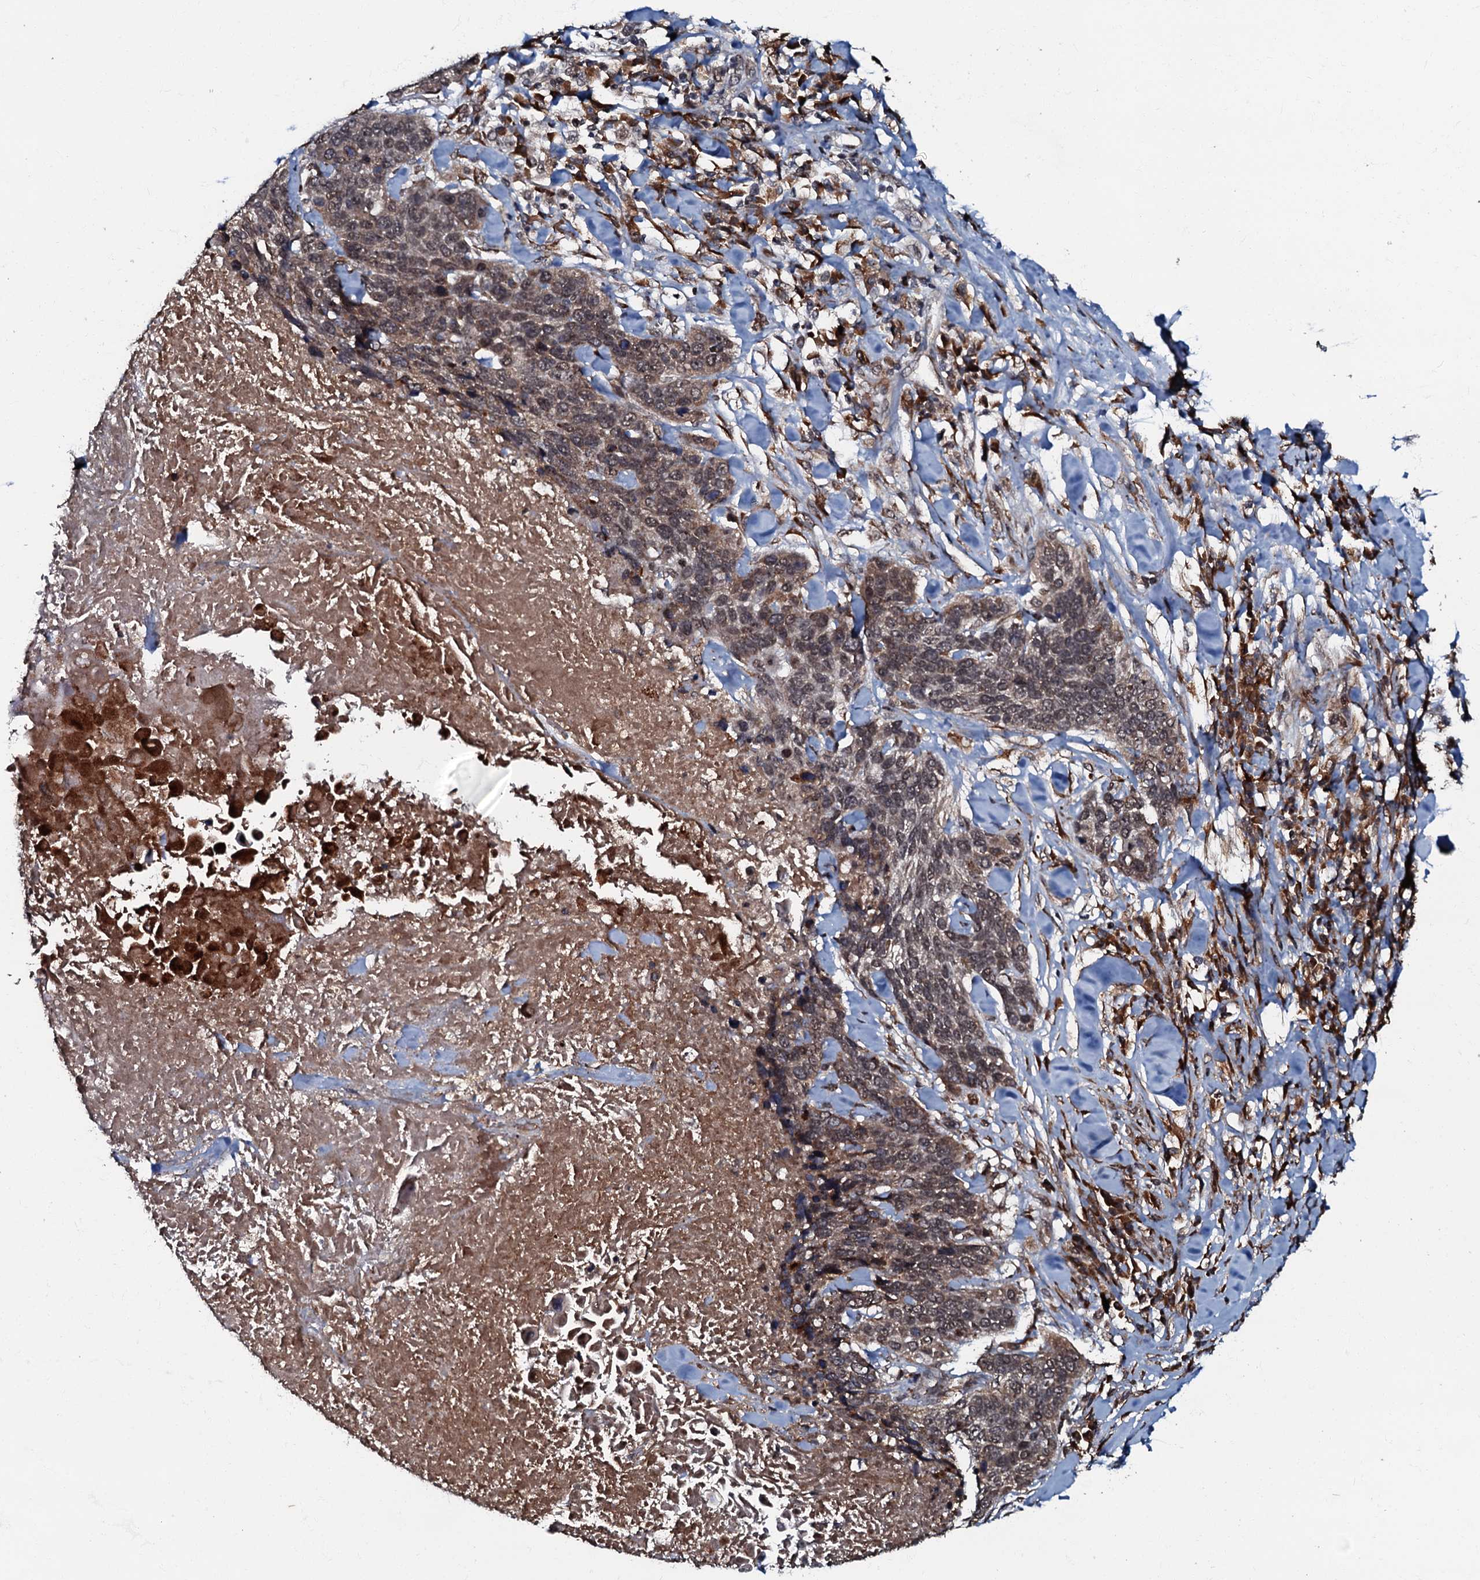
{"staining": {"intensity": "moderate", "quantity": ">75%", "location": "nuclear"}, "tissue": "lung cancer", "cell_type": "Tumor cells", "image_type": "cancer", "snomed": [{"axis": "morphology", "description": "Squamous cell carcinoma, NOS"}, {"axis": "topography", "description": "Lung"}], "caption": "Human lung cancer stained for a protein (brown) shows moderate nuclear positive positivity in about >75% of tumor cells.", "gene": "C18orf32", "patient": {"sex": "male", "age": 66}}